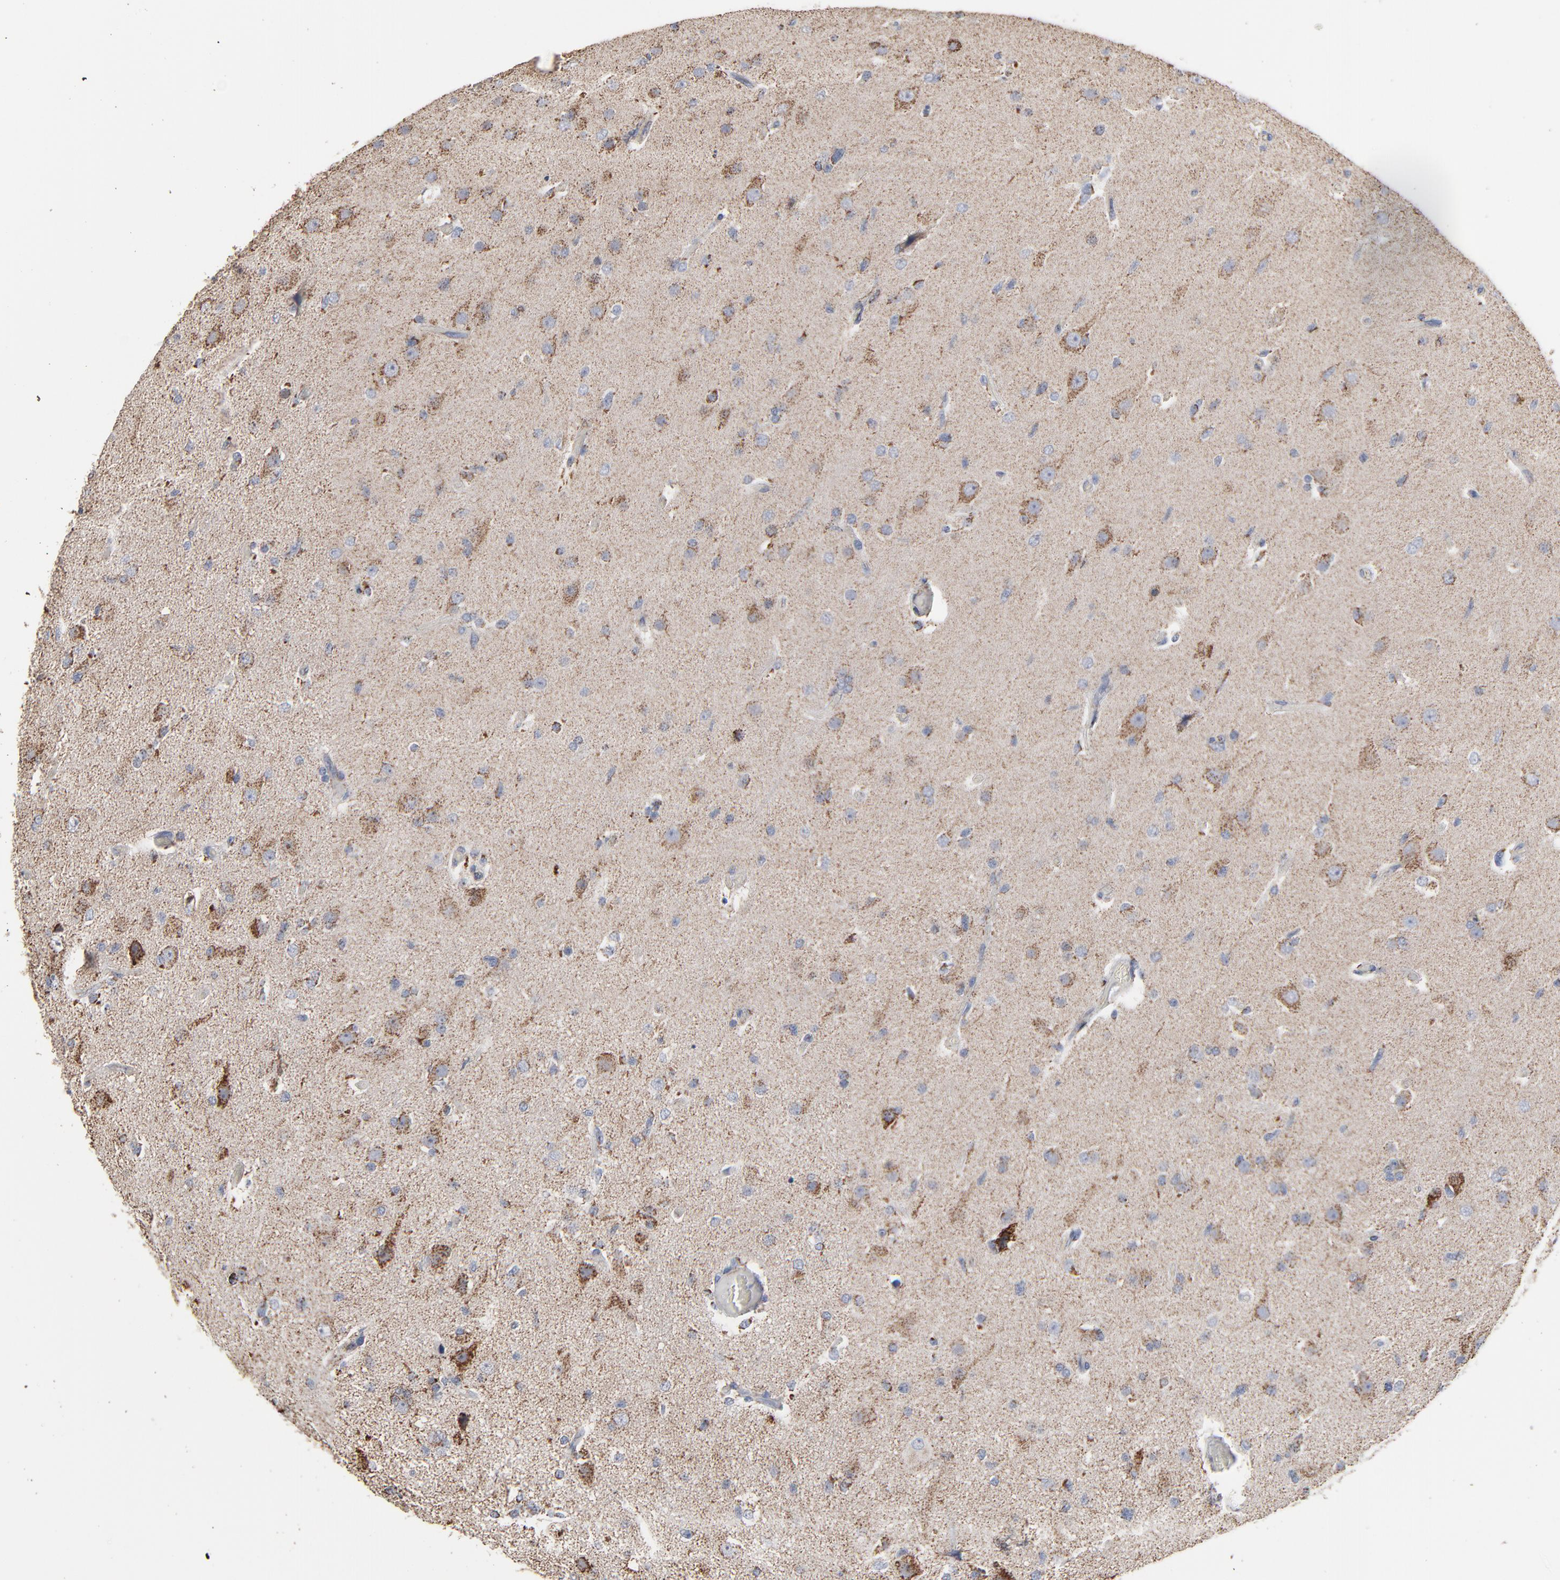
{"staining": {"intensity": "strong", "quantity": "25%-75%", "location": "cytoplasmic/membranous"}, "tissue": "glioma", "cell_type": "Tumor cells", "image_type": "cancer", "snomed": [{"axis": "morphology", "description": "Glioma, malignant, High grade"}, {"axis": "topography", "description": "Brain"}], "caption": "An immunohistochemistry (IHC) image of neoplastic tissue is shown. Protein staining in brown labels strong cytoplasmic/membranous positivity in glioma within tumor cells.", "gene": "UQCRC1", "patient": {"sex": "male", "age": 33}}